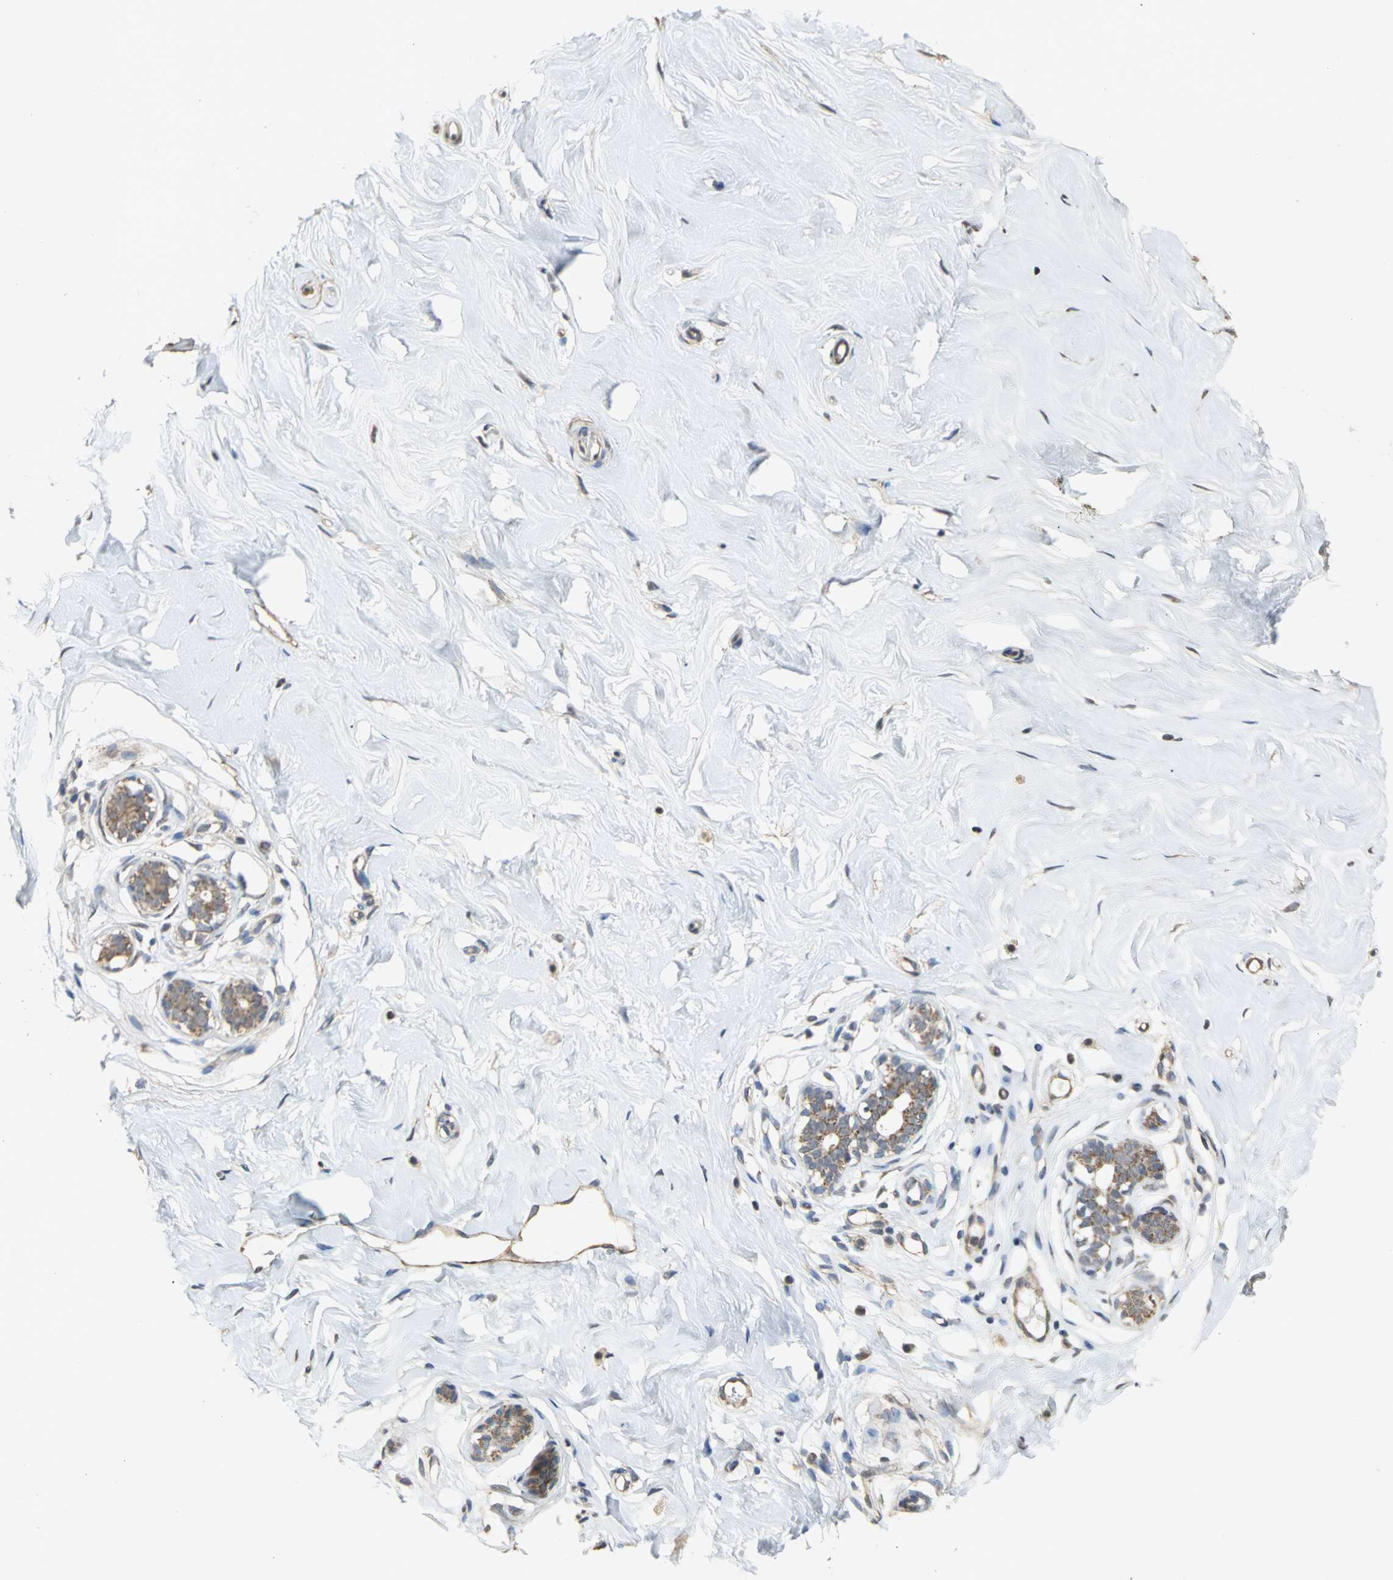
{"staining": {"intensity": "moderate", "quantity": ">75%", "location": "cytoplasmic/membranous"}, "tissue": "breast", "cell_type": "Adipocytes", "image_type": "normal", "snomed": [{"axis": "morphology", "description": "Normal tissue, NOS"}, {"axis": "topography", "description": "Breast"}], "caption": "Normal breast reveals moderate cytoplasmic/membranous staining in about >75% of adipocytes.", "gene": "NDUFB5", "patient": {"sex": "female", "age": 23}}